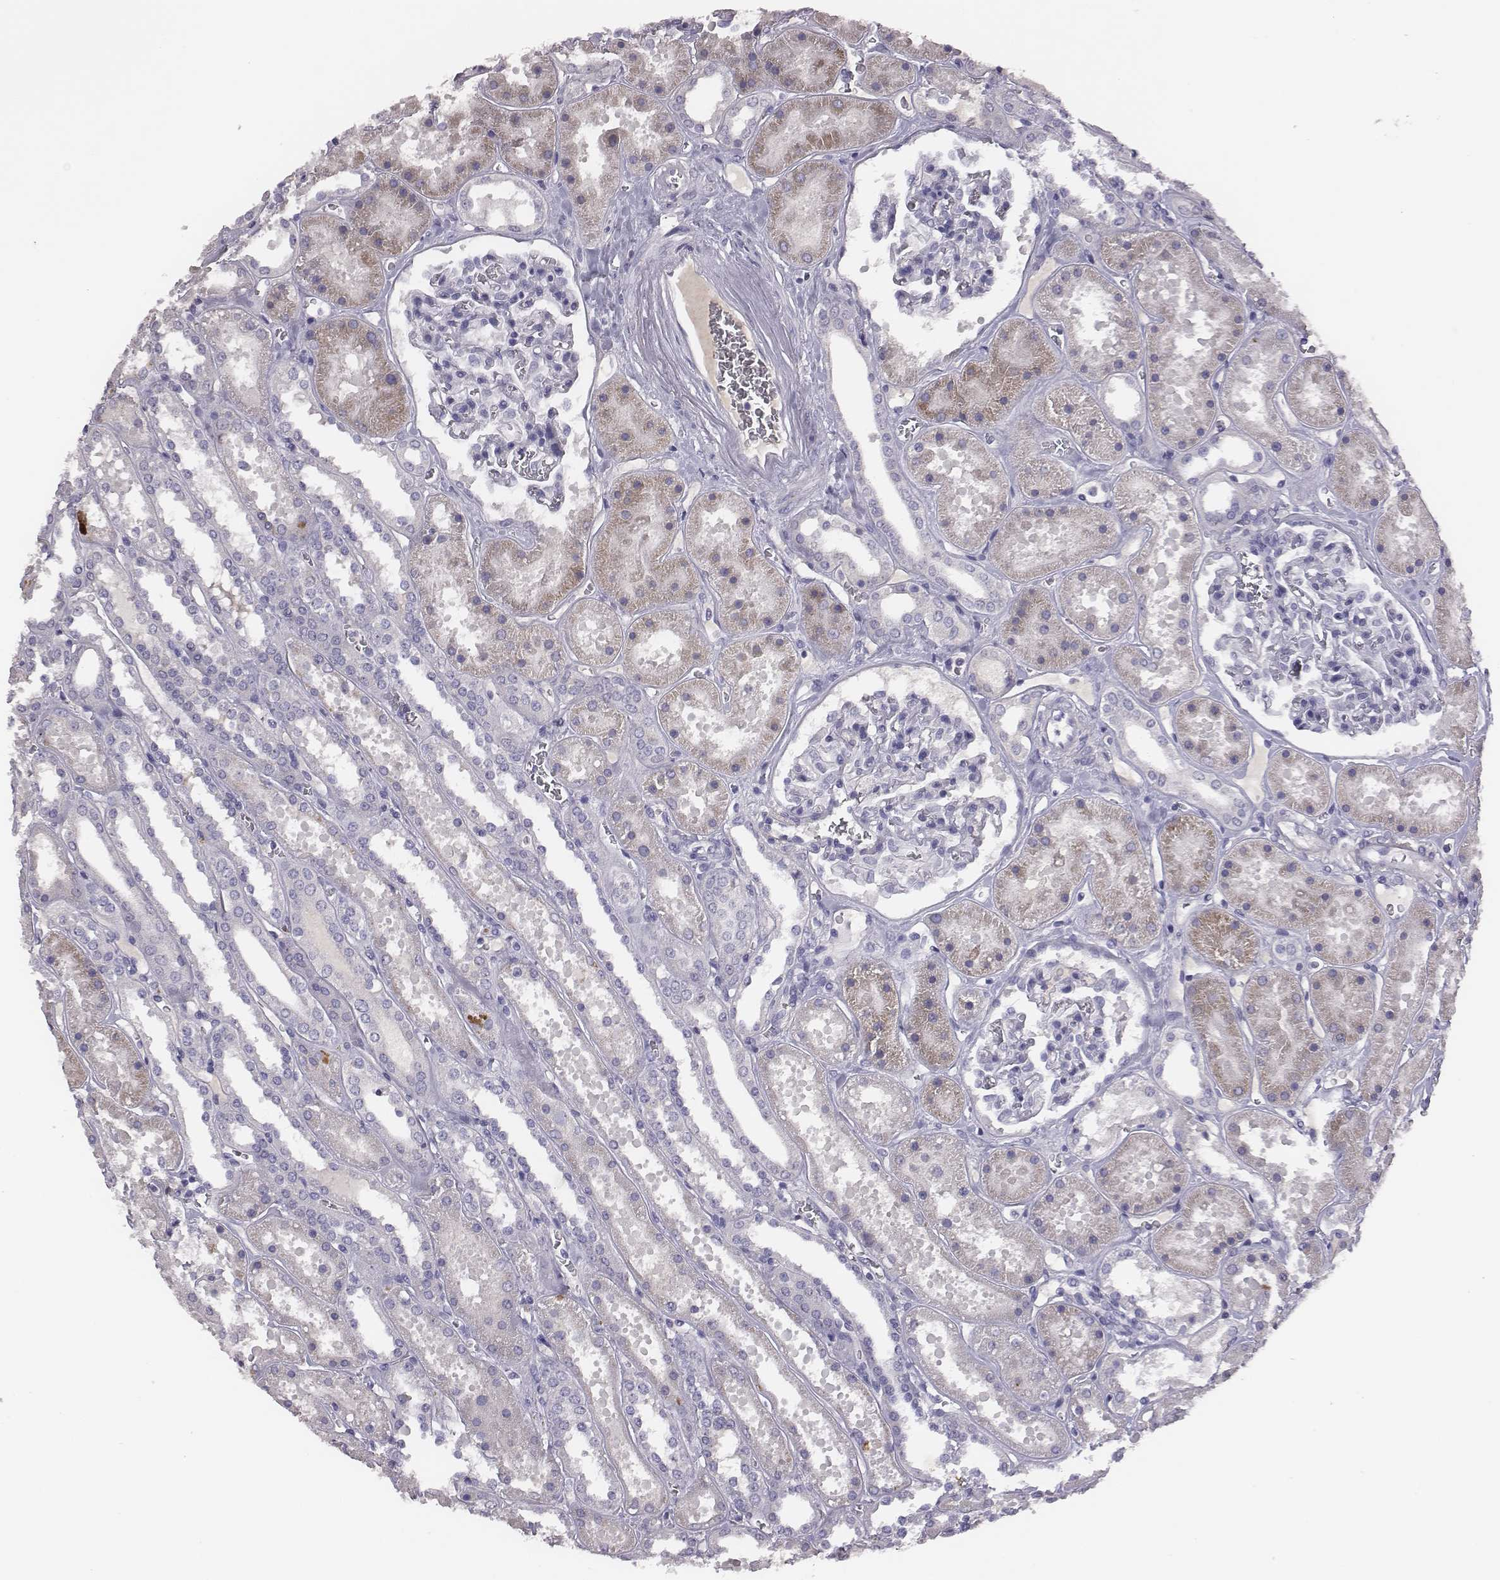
{"staining": {"intensity": "negative", "quantity": "none", "location": "none"}, "tissue": "kidney", "cell_type": "Cells in glomeruli", "image_type": "normal", "snomed": [{"axis": "morphology", "description": "Normal tissue, NOS"}, {"axis": "topography", "description": "Kidney"}], "caption": "Normal kidney was stained to show a protein in brown. There is no significant positivity in cells in glomeruli. (Stains: DAB (3,3'-diaminobenzidine) immunohistochemistry (IHC) with hematoxylin counter stain, Microscopy: brightfield microscopy at high magnification).", "gene": "EN1", "patient": {"sex": "female", "age": 41}}